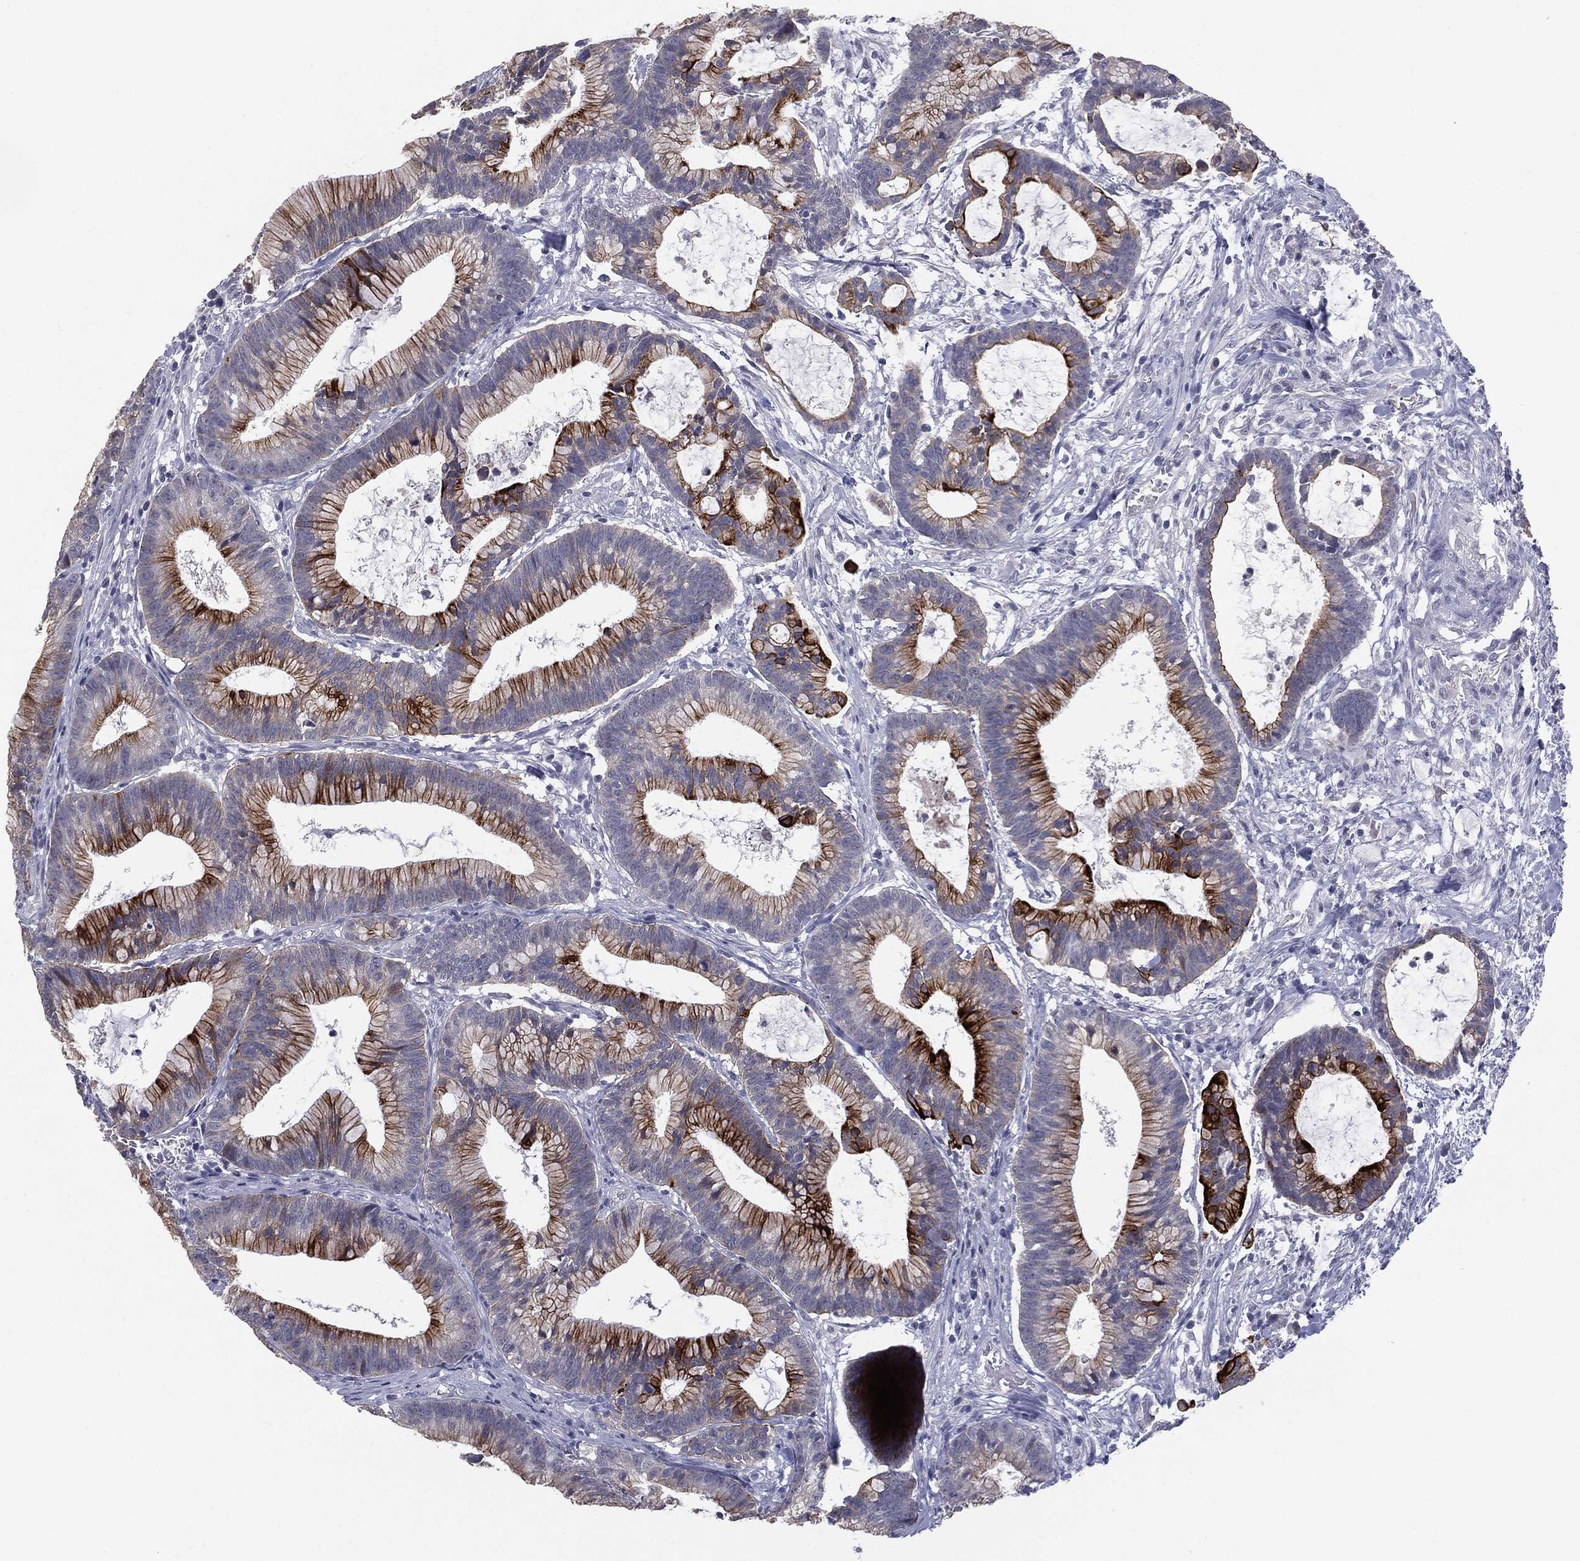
{"staining": {"intensity": "strong", "quantity": "25%-75%", "location": "cytoplasmic/membranous"}, "tissue": "colorectal cancer", "cell_type": "Tumor cells", "image_type": "cancer", "snomed": [{"axis": "morphology", "description": "Adenocarcinoma, NOS"}, {"axis": "topography", "description": "Colon"}], "caption": "Colorectal cancer (adenocarcinoma) stained with a protein marker demonstrates strong staining in tumor cells.", "gene": "MUC1", "patient": {"sex": "female", "age": 78}}